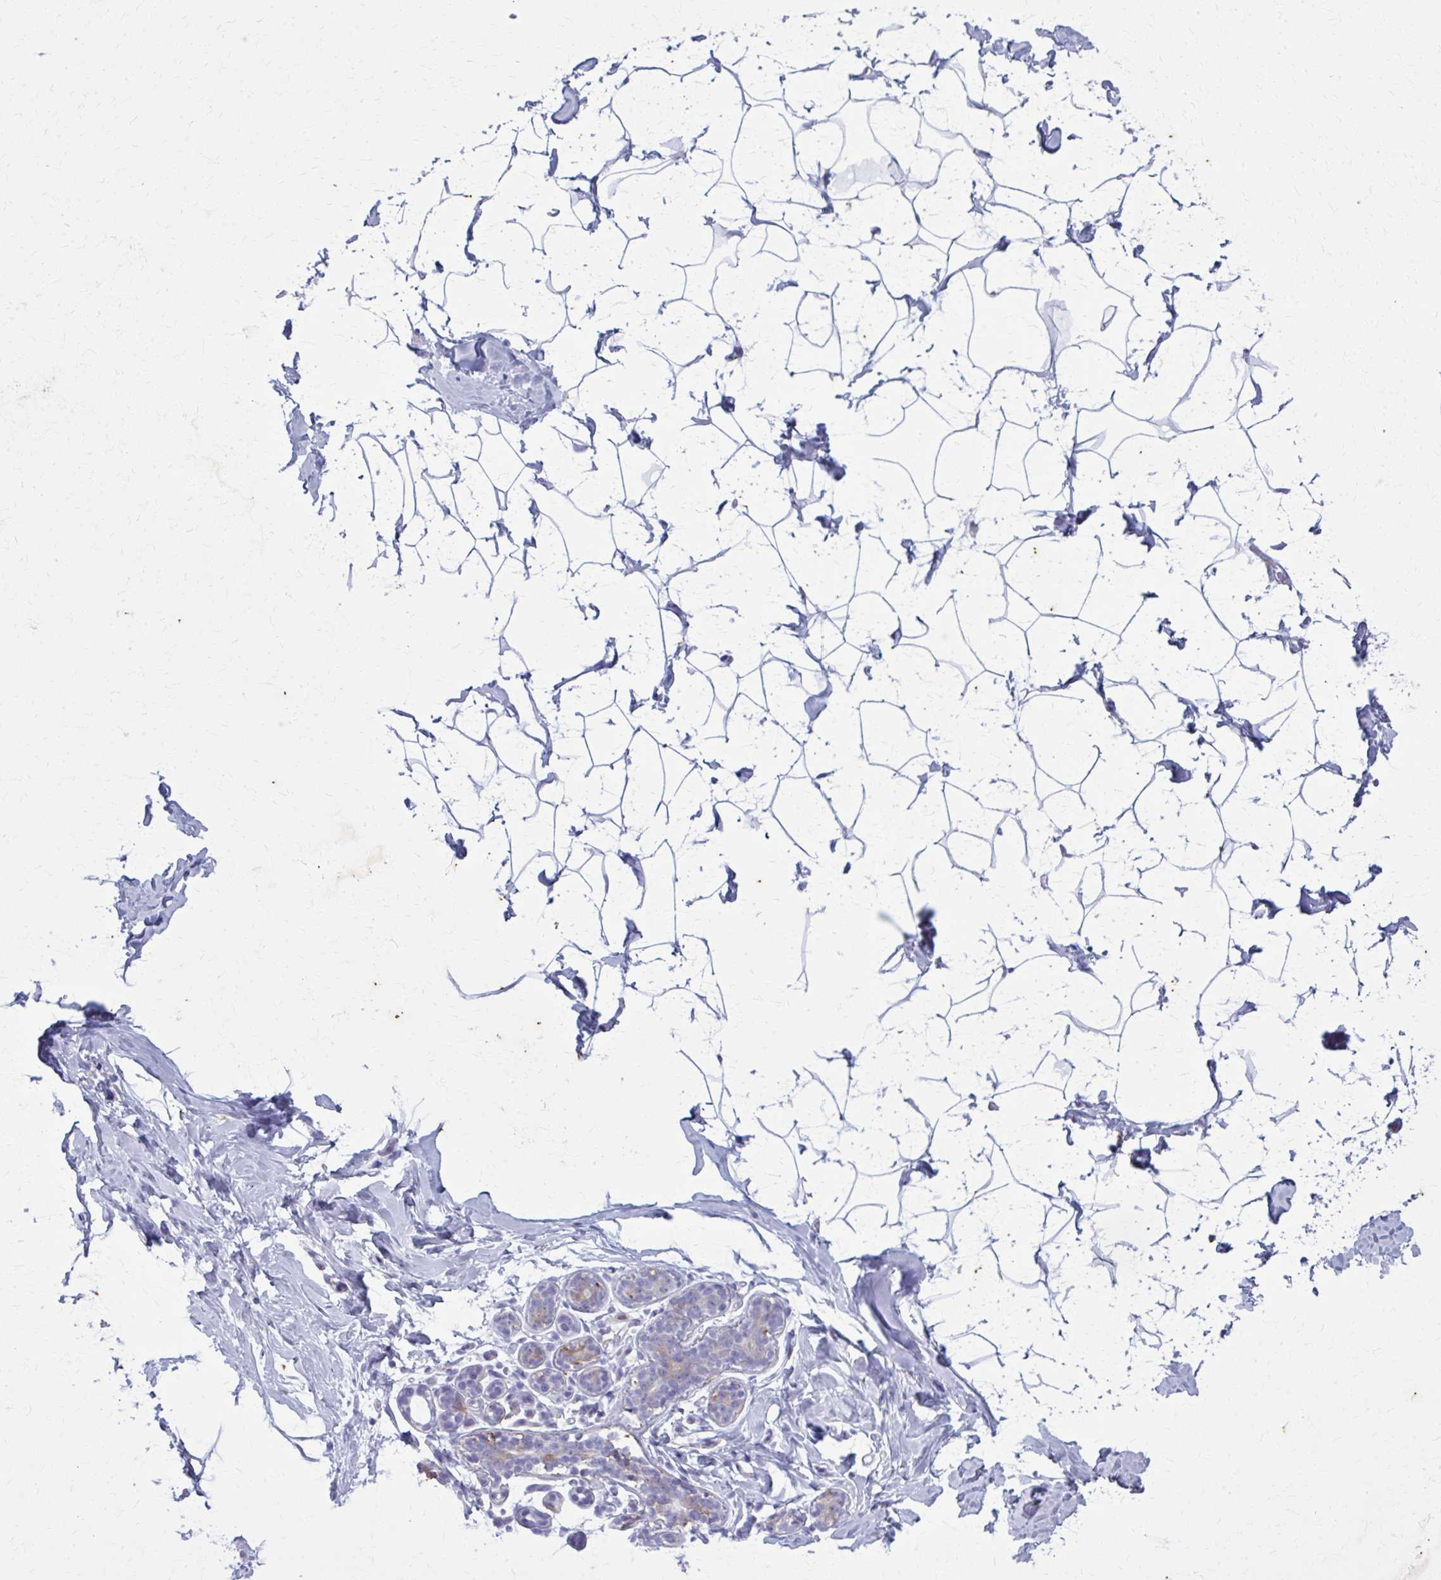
{"staining": {"intensity": "negative", "quantity": "none", "location": "none"}, "tissue": "breast", "cell_type": "Adipocytes", "image_type": "normal", "snomed": [{"axis": "morphology", "description": "Normal tissue, NOS"}, {"axis": "topography", "description": "Breast"}], "caption": "Adipocytes are negative for brown protein staining in normal breast. (Immunohistochemistry (ihc), brightfield microscopy, high magnification).", "gene": "CARD9", "patient": {"sex": "female", "age": 32}}